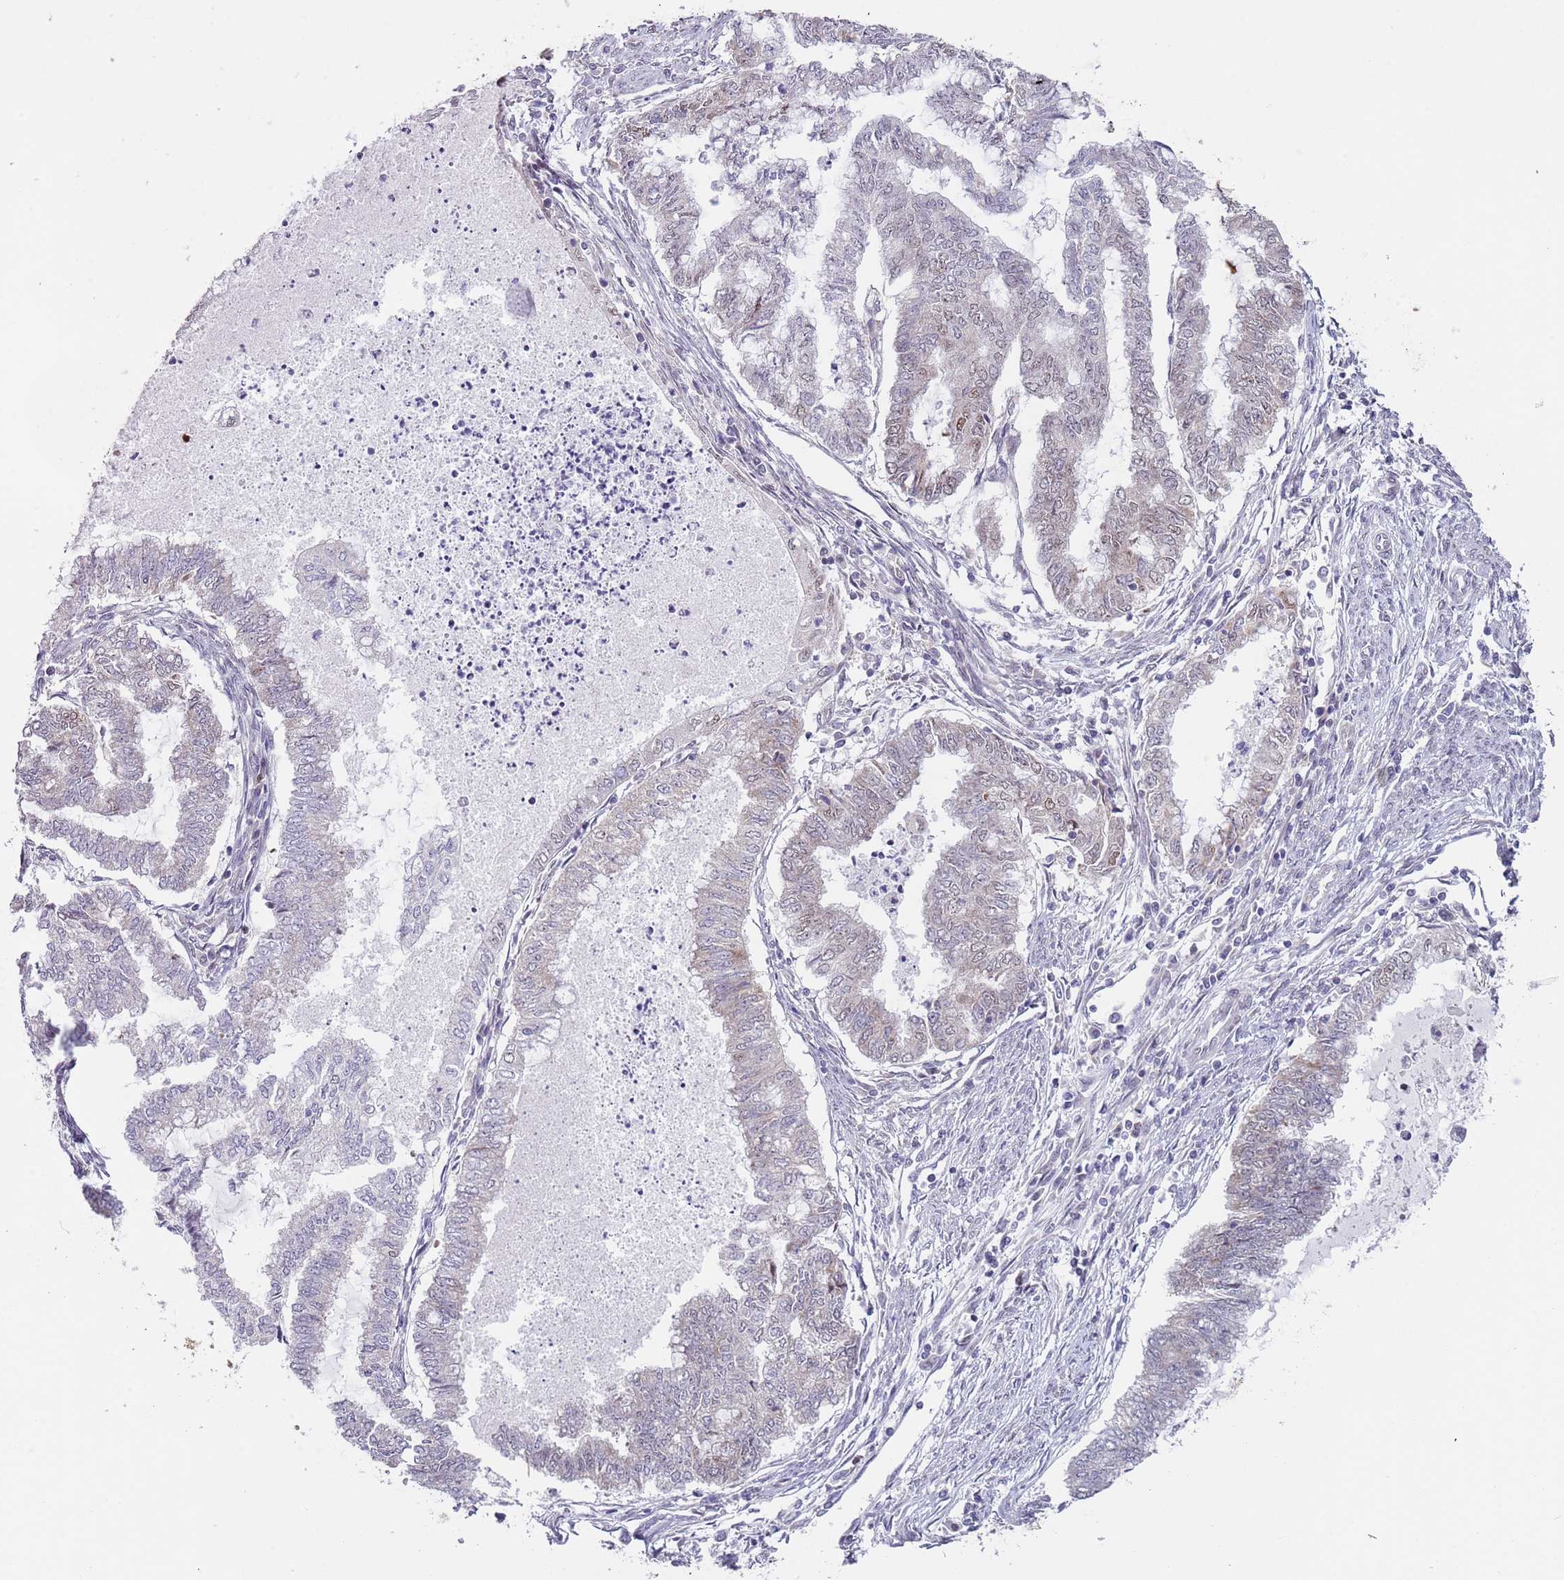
{"staining": {"intensity": "negative", "quantity": "none", "location": "none"}, "tissue": "endometrial cancer", "cell_type": "Tumor cells", "image_type": "cancer", "snomed": [{"axis": "morphology", "description": "Adenocarcinoma, NOS"}, {"axis": "topography", "description": "Endometrium"}], "caption": "Endometrial adenocarcinoma was stained to show a protein in brown. There is no significant positivity in tumor cells. Brightfield microscopy of immunohistochemistry (IHC) stained with DAB (3,3'-diaminobenzidine) (brown) and hematoxylin (blue), captured at high magnification.", "gene": "SLC25A32", "patient": {"sex": "female", "age": 79}}